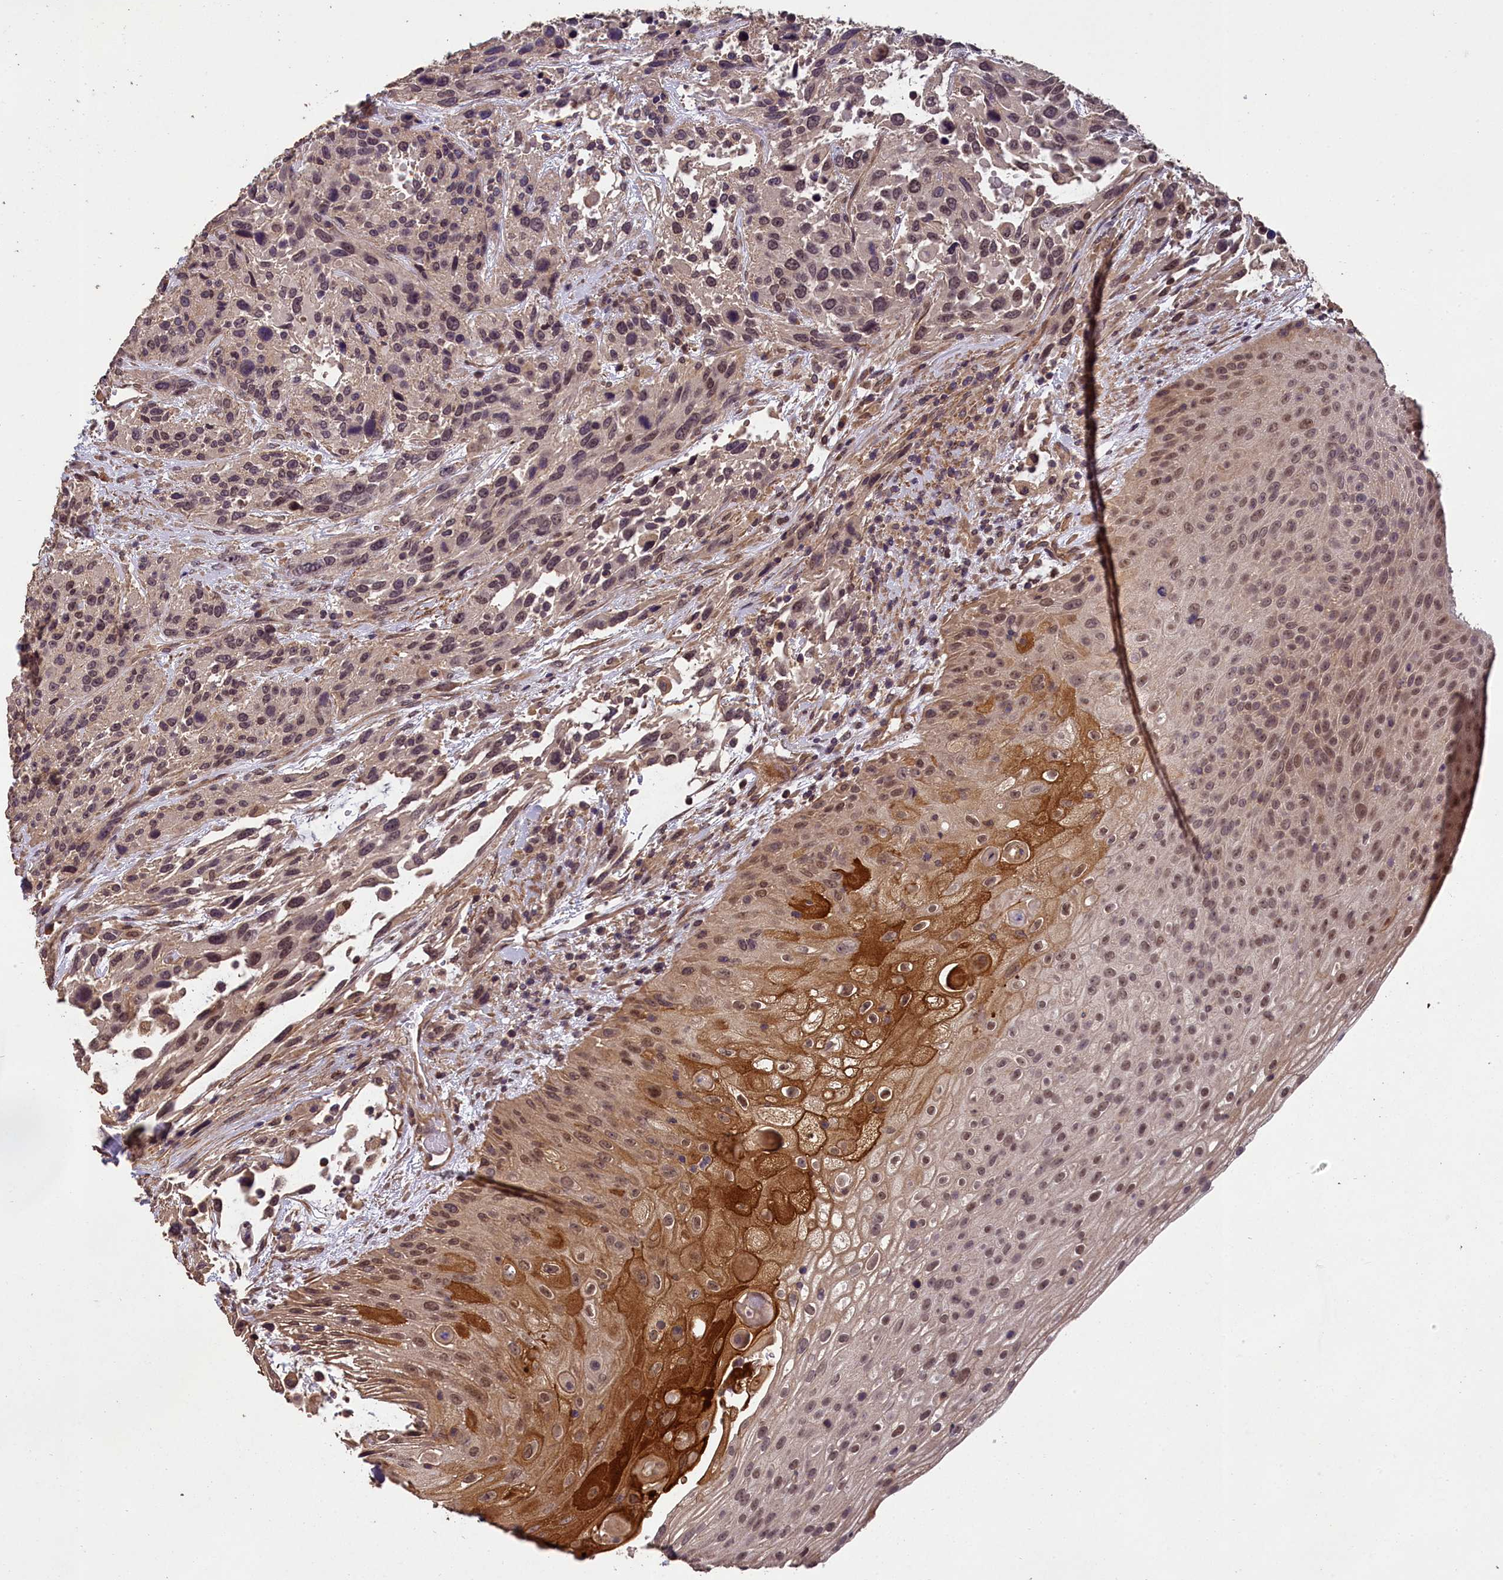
{"staining": {"intensity": "negative", "quantity": "none", "location": "none"}, "tissue": "urothelial cancer", "cell_type": "Tumor cells", "image_type": "cancer", "snomed": [{"axis": "morphology", "description": "Urothelial carcinoma, High grade"}, {"axis": "topography", "description": "Urinary bladder"}], "caption": "An immunohistochemistry (IHC) image of urothelial cancer is shown. There is no staining in tumor cells of urothelial cancer.", "gene": "CHD9", "patient": {"sex": "female", "age": 70}}